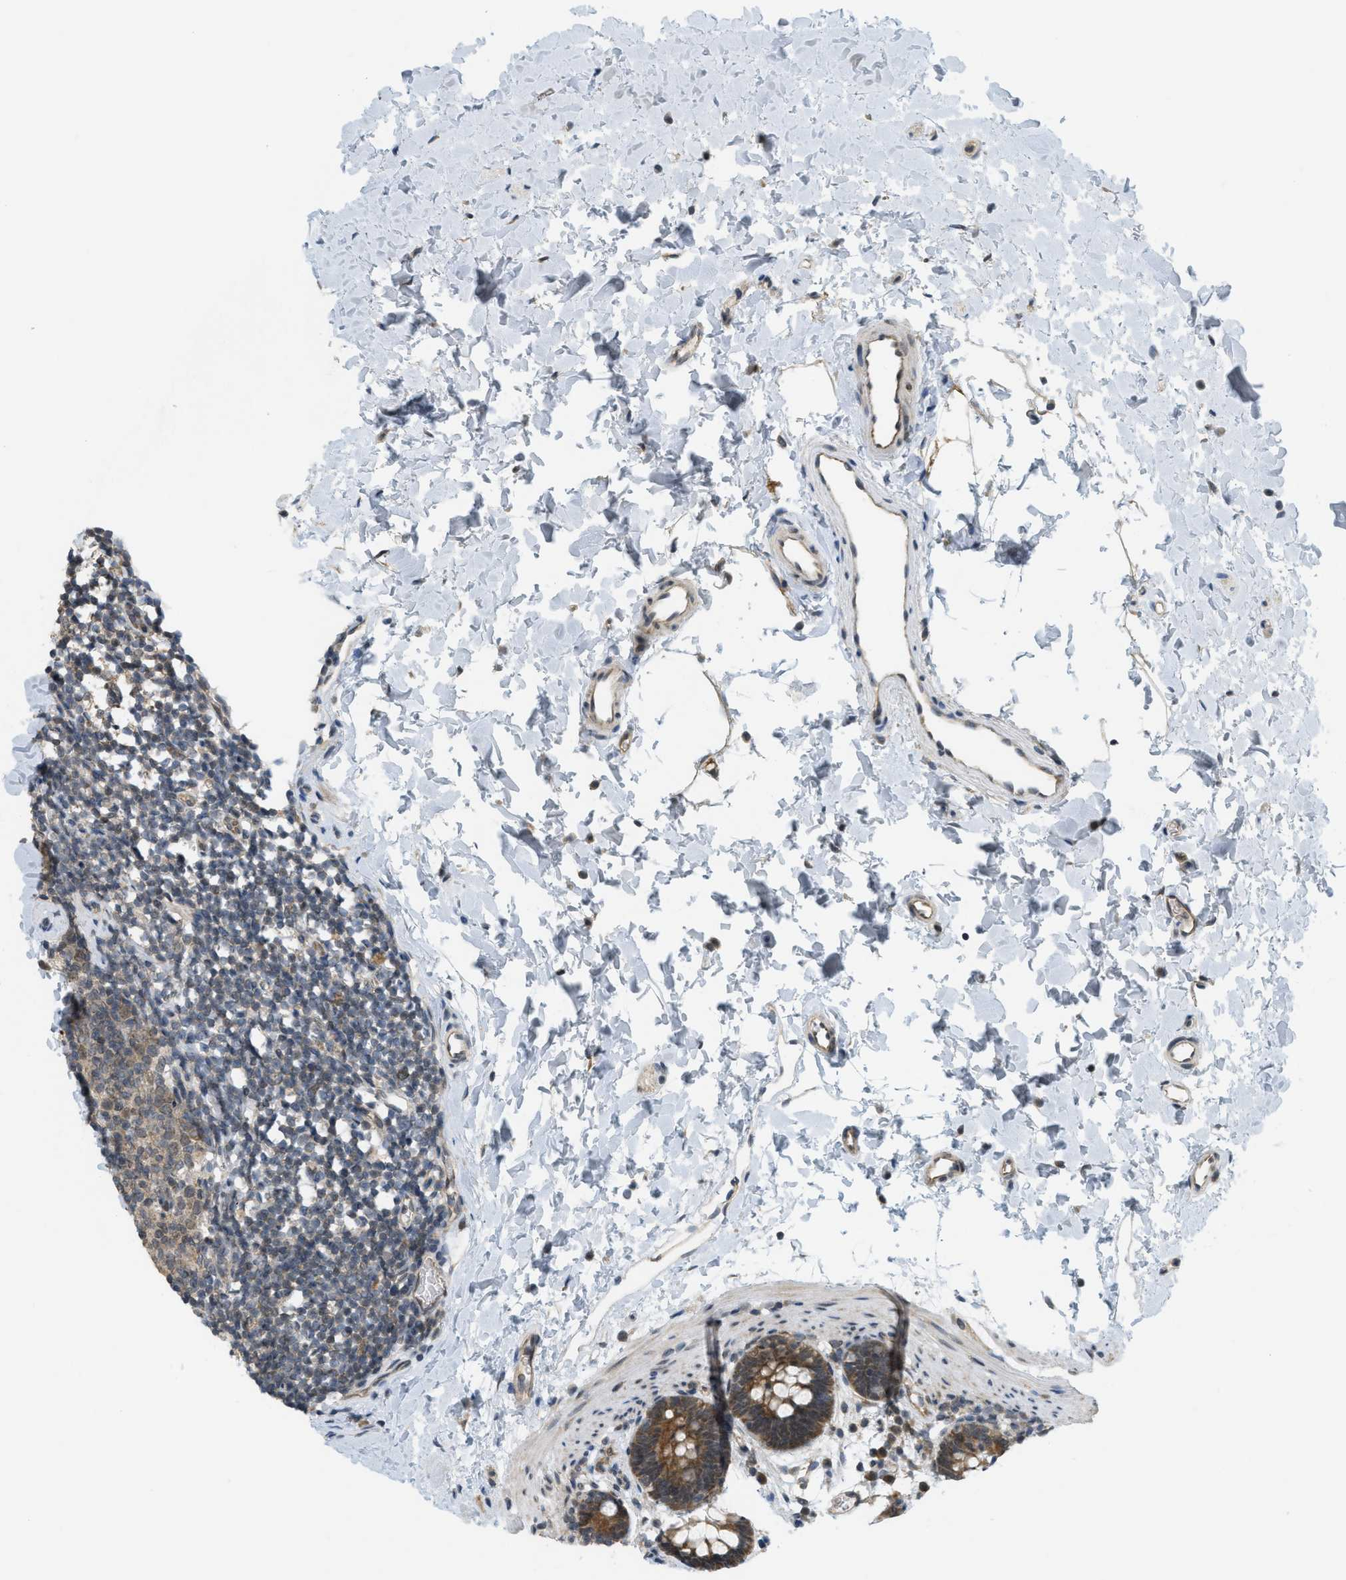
{"staining": {"intensity": "moderate", "quantity": ">75%", "location": "cytoplasmic/membranous"}, "tissue": "rectum", "cell_type": "Glandular cells", "image_type": "normal", "snomed": [{"axis": "morphology", "description": "Normal tissue, NOS"}, {"axis": "topography", "description": "Rectum"}], "caption": "Immunohistochemical staining of normal rectum exhibits medium levels of moderate cytoplasmic/membranous expression in approximately >75% of glandular cells.", "gene": "PRKD1", "patient": {"sex": "female", "age": 24}}